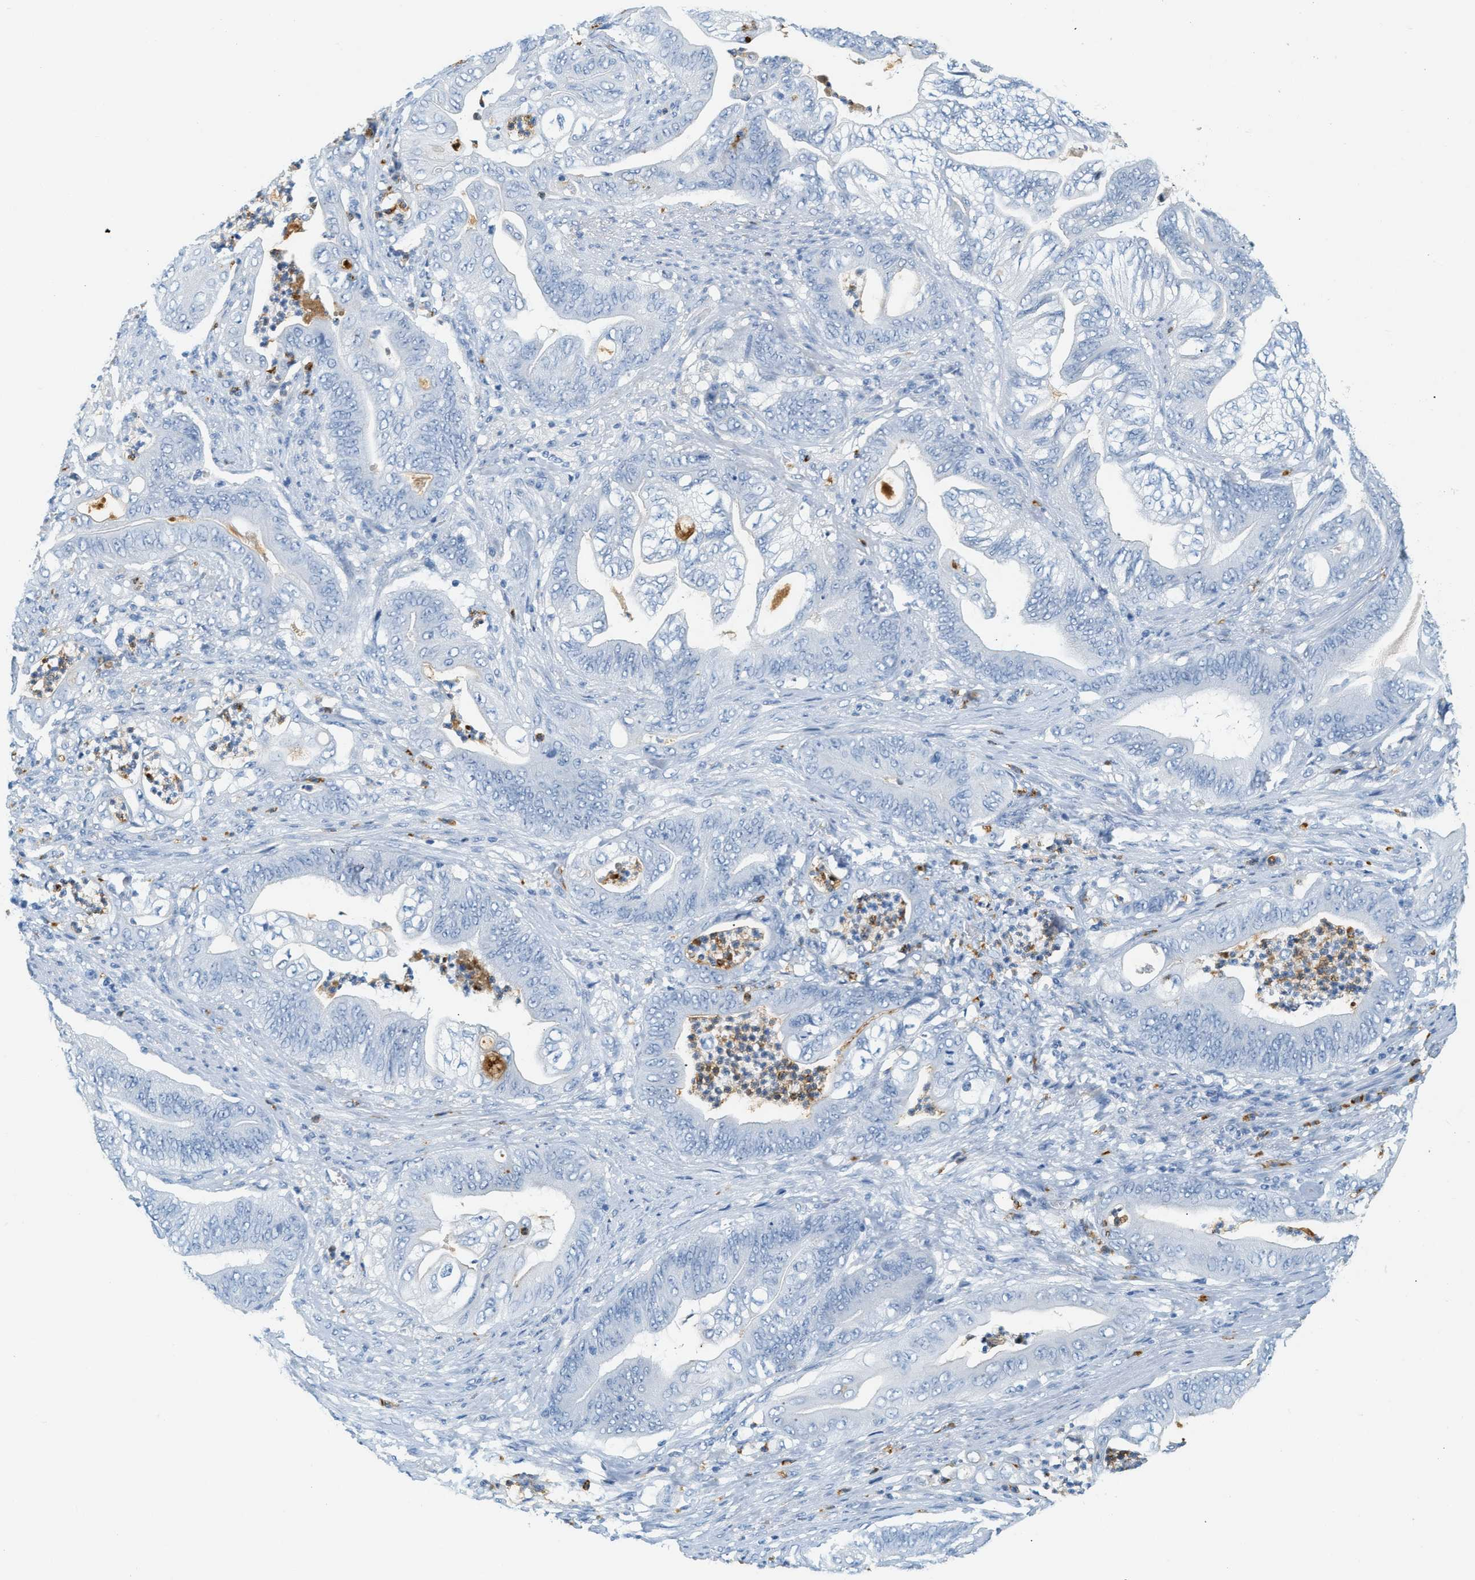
{"staining": {"intensity": "negative", "quantity": "none", "location": "none"}, "tissue": "stomach cancer", "cell_type": "Tumor cells", "image_type": "cancer", "snomed": [{"axis": "morphology", "description": "Adenocarcinoma, NOS"}, {"axis": "topography", "description": "Stomach"}], "caption": "The micrograph reveals no significant expression in tumor cells of adenocarcinoma (stomach). Nuclei are stained in blue.", "gene": "LCN2", "patient": {"sex": "female", "age": 73}}